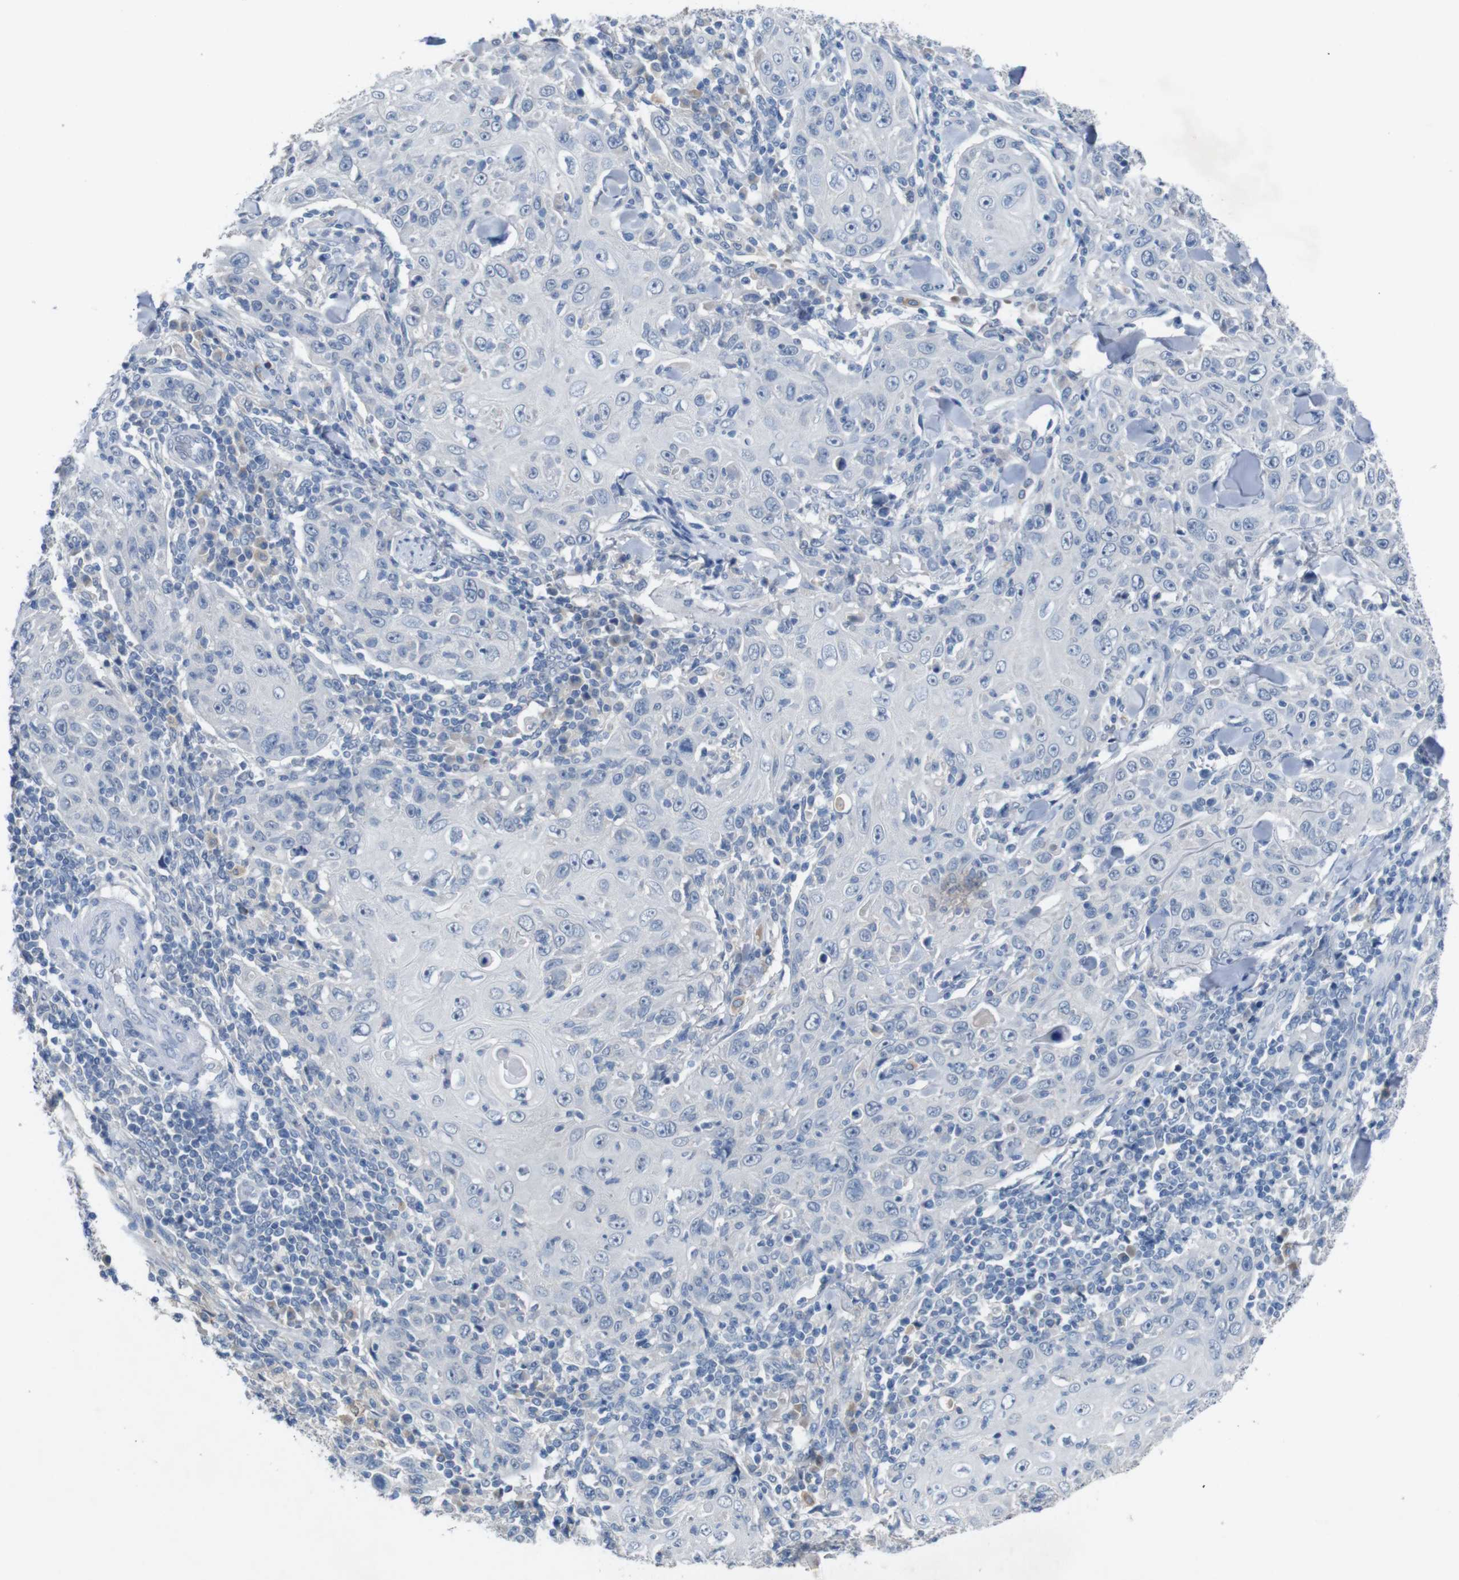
{"staining": {"intensity": "negative", "quantity": "none", "location": "none"}, "tissue": "skin cancer", "cell_type": "Tumor cells", "image_type": "cancer", "snomed": [{"axis": "morphology", "description": "Squamous cell carcinoma, NOS"}, {"axis": "topography", "description": "Skin"}], "caption": "Immunohistochemistry (IHC) of skin cancer (squamous cell carcinoma) demonstrates no staining in tumor cells.", "gene": "SLC2A8", "patient": {"sex": "female", "age": 88}}